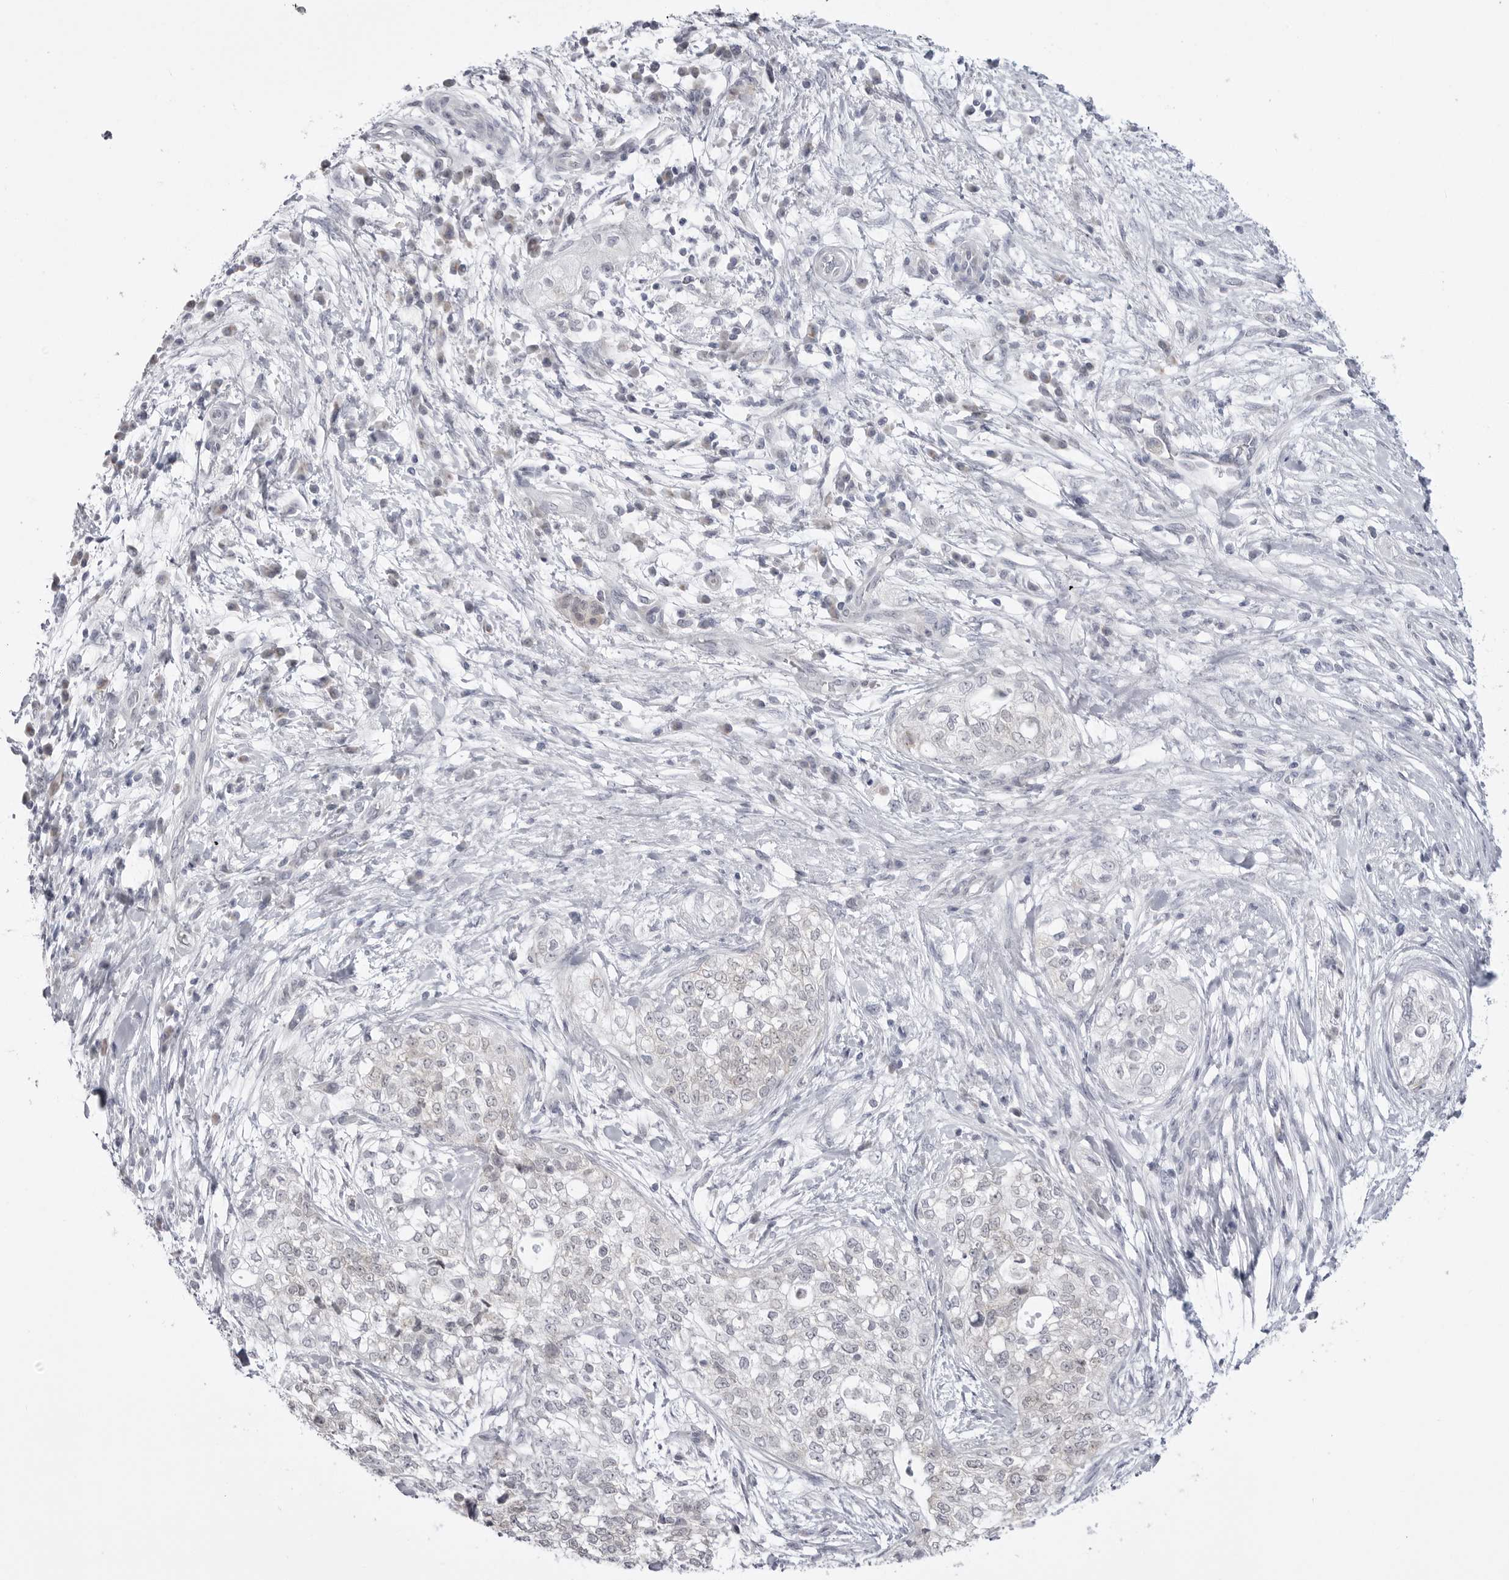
{"staining": {"intensity": "negative", "quantity": "none", "location": "none"}, "tissue": "pancreatic cancer", "cell_type": "Tumor cells", "image_type": "cancer", "snomed": [{"axis": "morphology", "description": "Adenocarcinoma, NOS"}, {"axis": "topography", "description": "Pancreas"}], "caption": "This histopathology image is of pancreatic adenocarcinoma stained with immunohistochemistry (IHC) to label a protein in brown with the nuclei are counter-stained blue. There is no expression in tumor cells. (Stains: DAB (3,3'-diaminobenzidine) immunohistochemistry with hematoxylin counter stain, Microscopy: brightfield microscopy at high magnification).", "gene": "FH", "patient": {"sex": "male", "age": 72}}